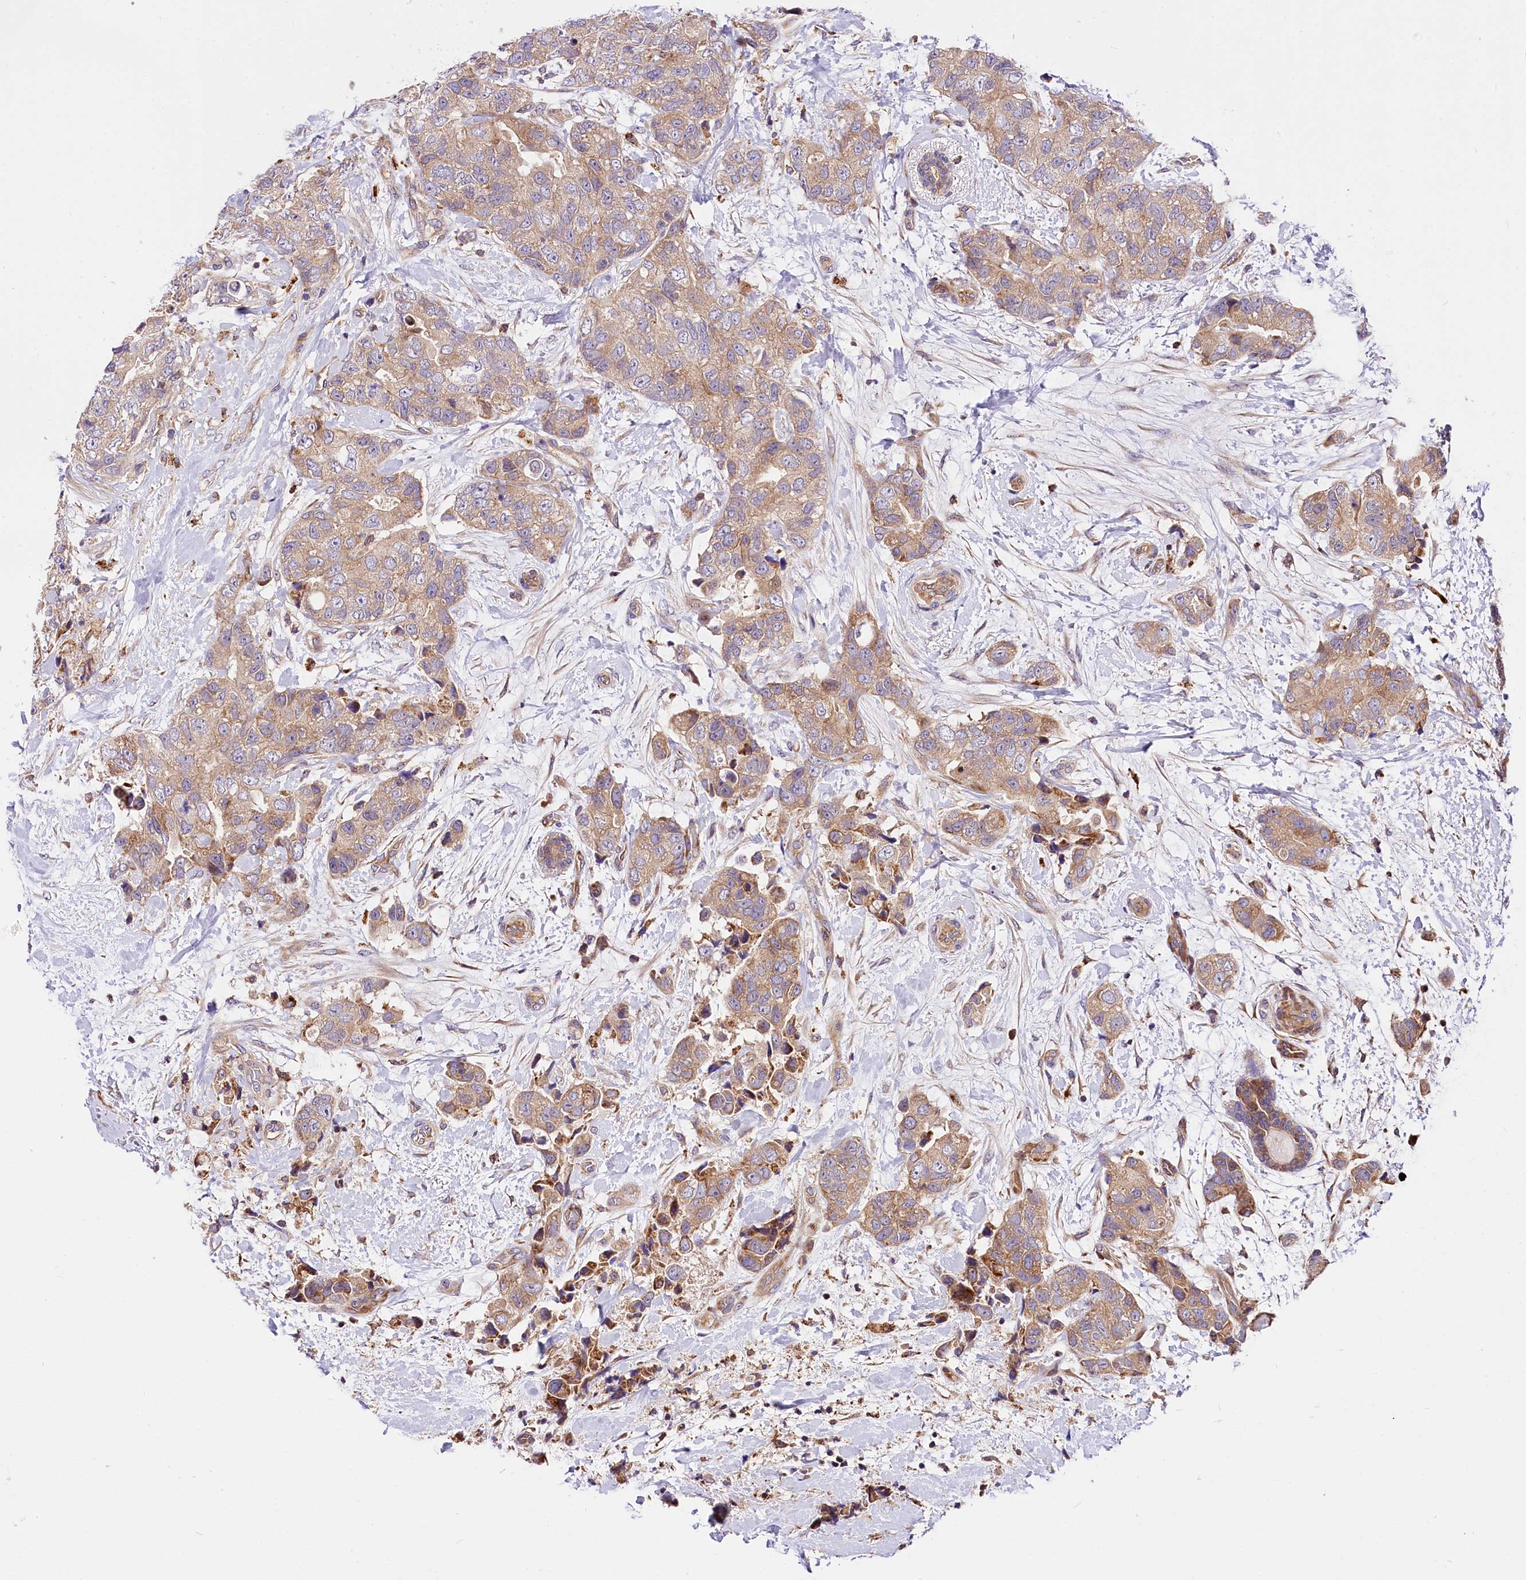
{"staining": {"intensity": "weak", "quantity": ">75%", "location": "cytoplasmic/membranous"}, "tissue": "breast cancer", "cell_type": "Tumor cells", "image_type": "cancer", "snomed": [{"axis": "morphology", "description": "Duct carcinoma"}, {"axis": "topography", "description": "Breast"}], "caption": "Brown immunohistochemical staining in breast infiltrating ductal carcinoma shows weak cytoplasmic/membranous positivity in approximately >75% of tumor cells.", "gene": "ARMC6", "patient": {"sex": "female", "age": 62}}